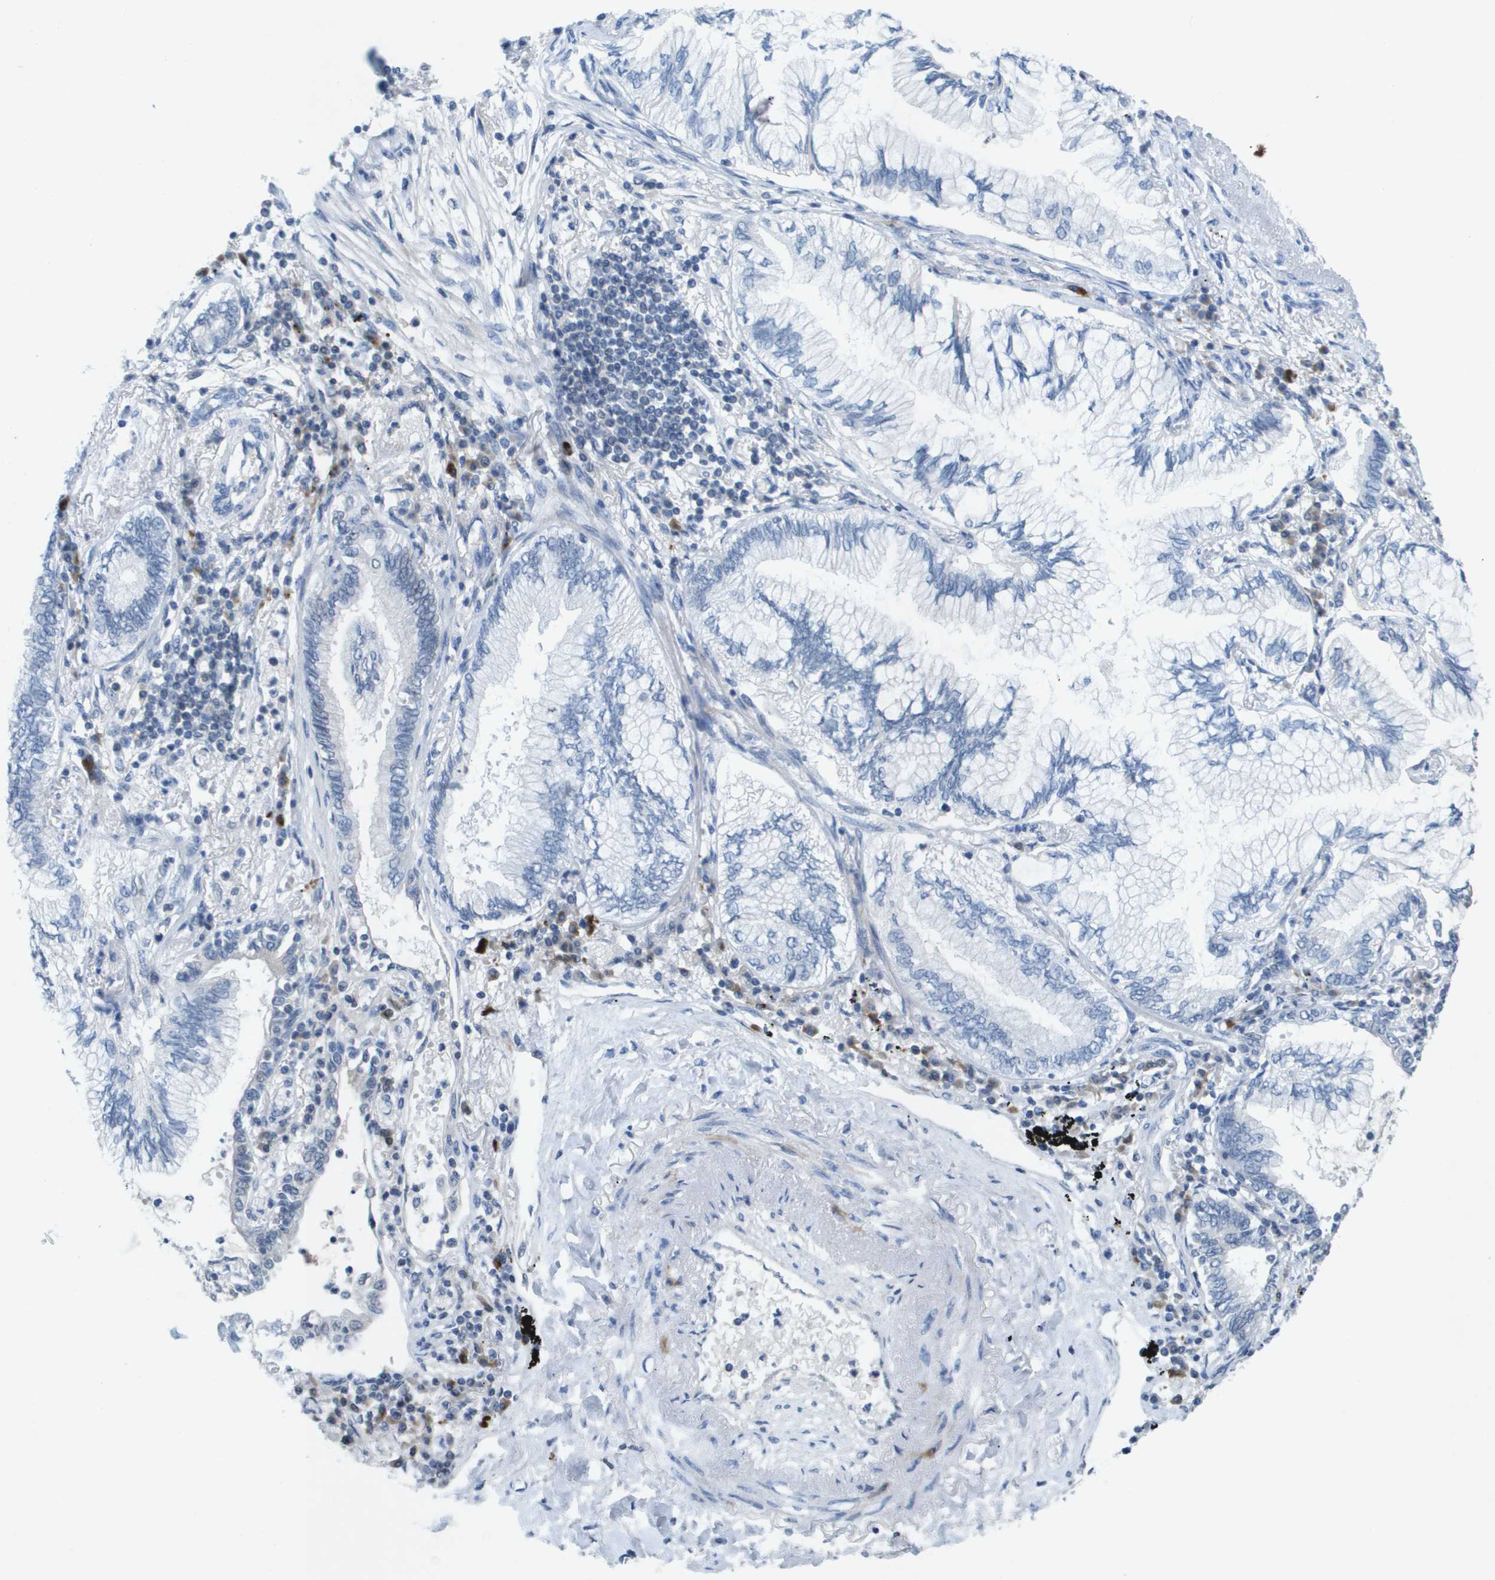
{"staining": {"intensity": "negative", "quantity": "none", "location": "none"}, "tissue": "lung cancer", "cell_type": "Tumor cells", "image_type": "cancer", "snomed": [{"axis": "morphology", "description": "Normal tissue, NOS"}, {"axis": "morphology", "description": "Adenocarcinoma, NOS"}, {"axis": "topography", "description": "Bronchus"}, {"axis": "topography", "description": "Lung"}], "caption": "Immunohistochemistry (IHC) histopathology image of human adenocarcinoma (lung) stained for a protein (brown), which displays no staining in tumor cells.", "gene": "TP53RK", "patient": {"sex": "female", "age": 70}}